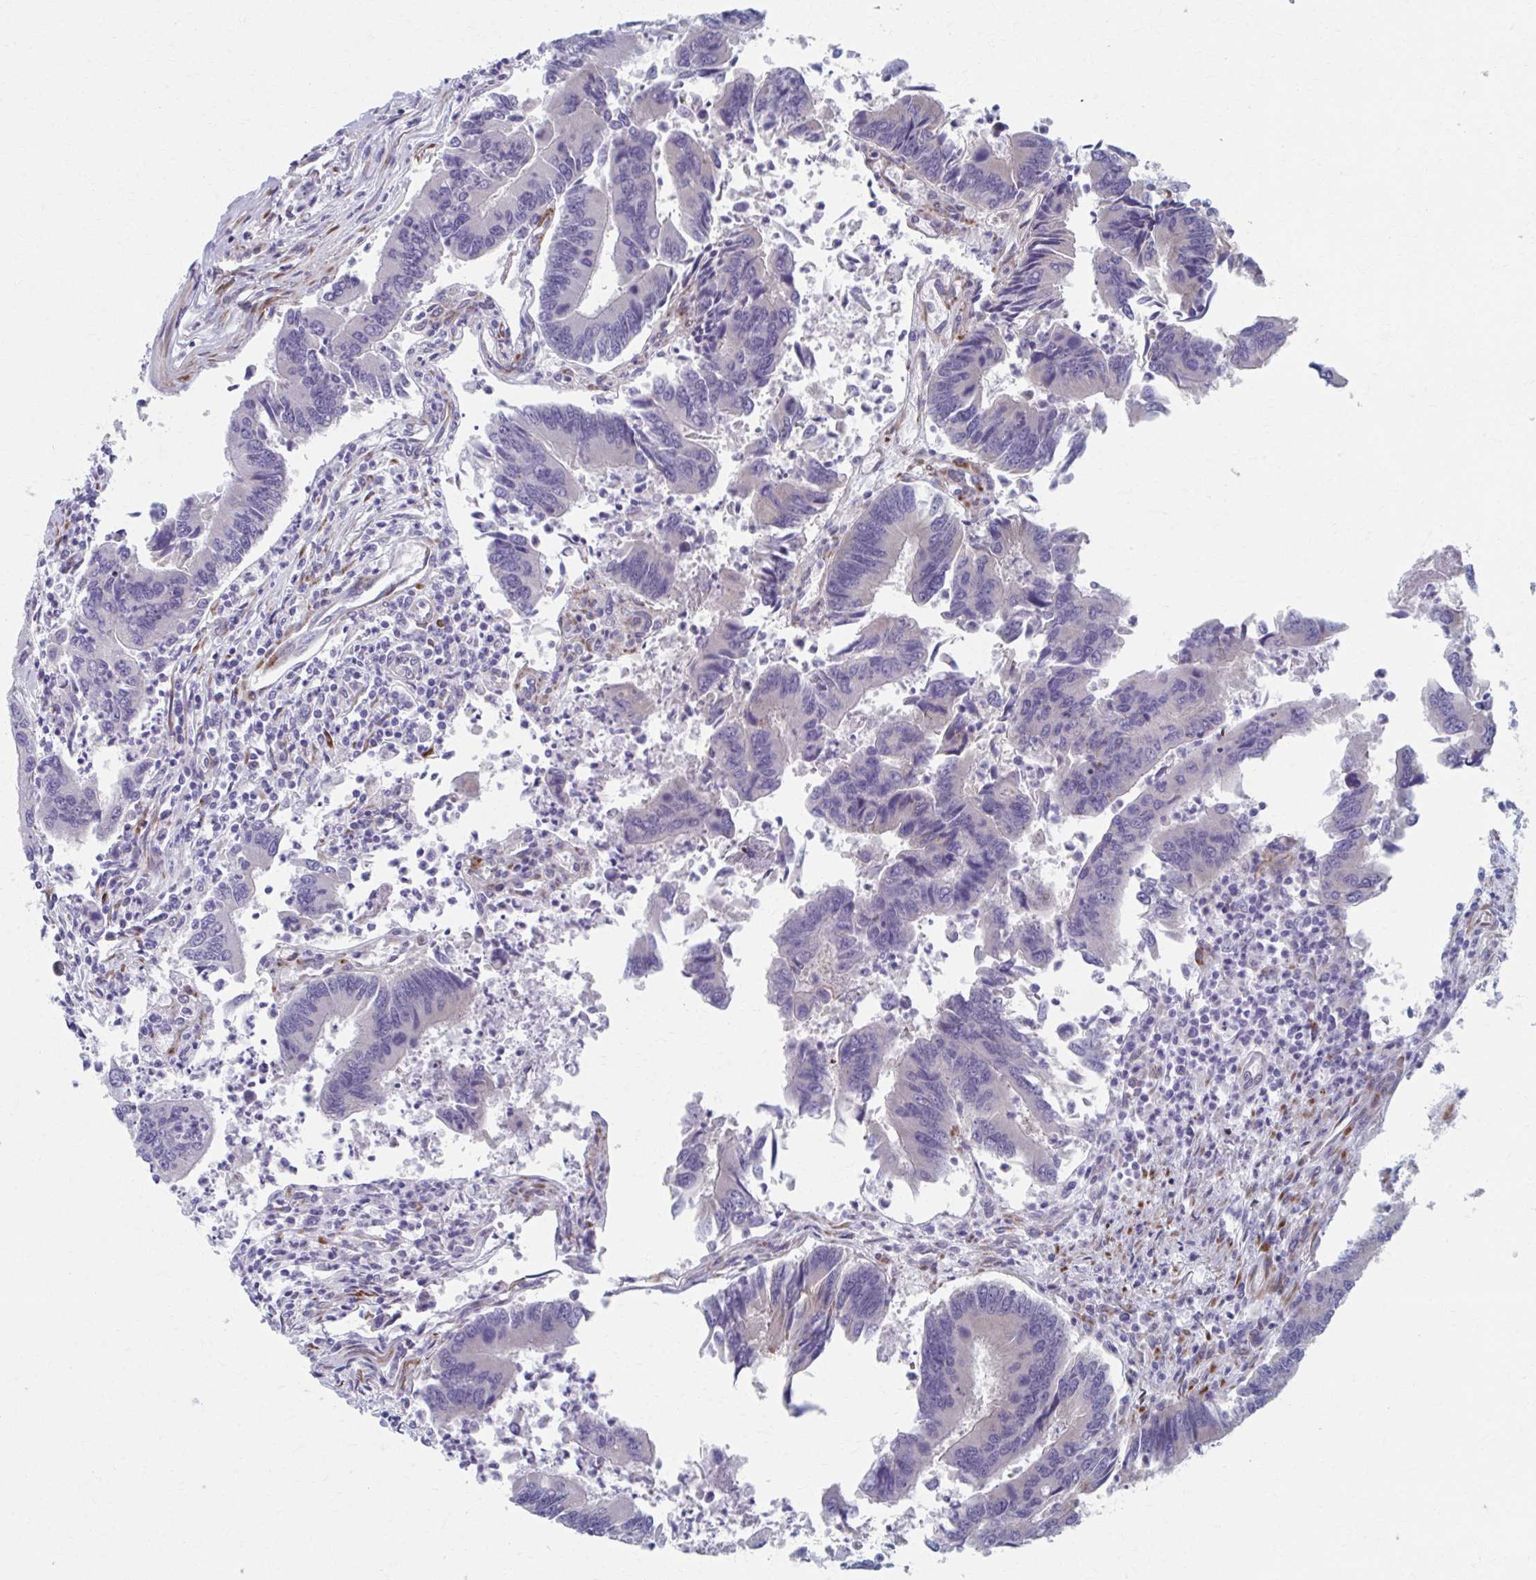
{"staining": {"intensity": "negative", "quantity": "none", "location": "none"}, "tissue": "colorectal cancer", "cell_type": "Tumor cells", "image_type": "cancer", "snomed": [{"axis": "morphology", "description": "Adenocarcinoma, NOS"}, {"axis": "topography", "description": "Colon"}], "caption": "This is an IHC histopathology image of human colorectal adenocarcinoma. There is no positivity in tumor cells.", "gene": "OLFM2", "patient": {"sex": "female", "age": 67}}